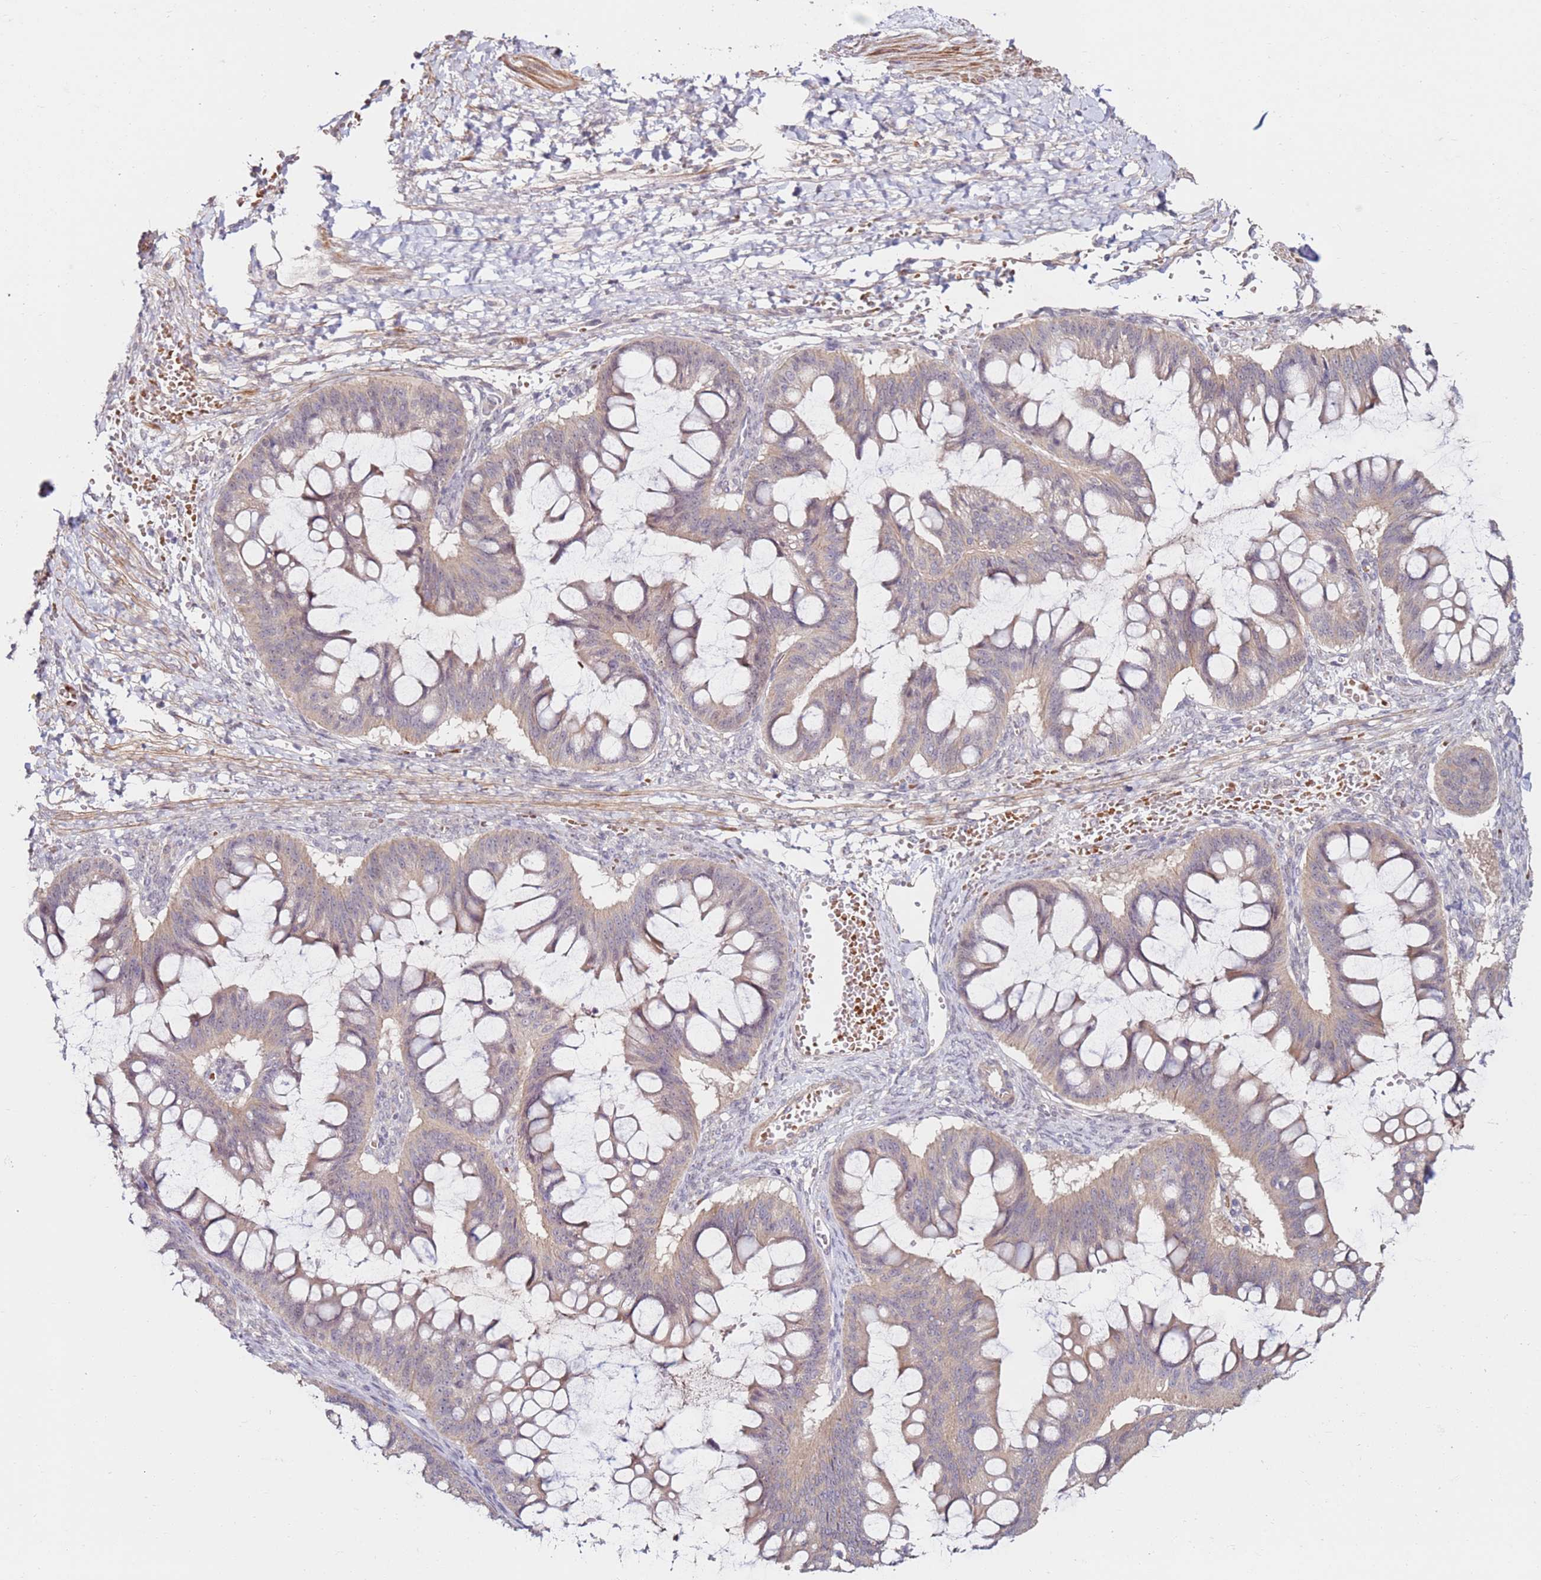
{"staining": {"intensity": "weak", "quantity": "25%-75%", "location": "cytoplasmic/membranous"}, "tissue": "ovarian cancer", "cell_type": "Tumor cells", "image_type": "cancer", "snomed": [{"axis": "morphology", "description": "Cystadenocarcinoma, mucinous, NOS"}, {"axis": "topography", "description": "Ovary"}], "caption": "IHC (DAB) staining of human ovarian cancer (mucinous cystadenocarcinoma) reveals weak cytoplasmic/membranous protein expression in approximately 25%-75% of tumor cells.", "gene": "RARS2", "patient": {"sex": "female", "age": 73}}